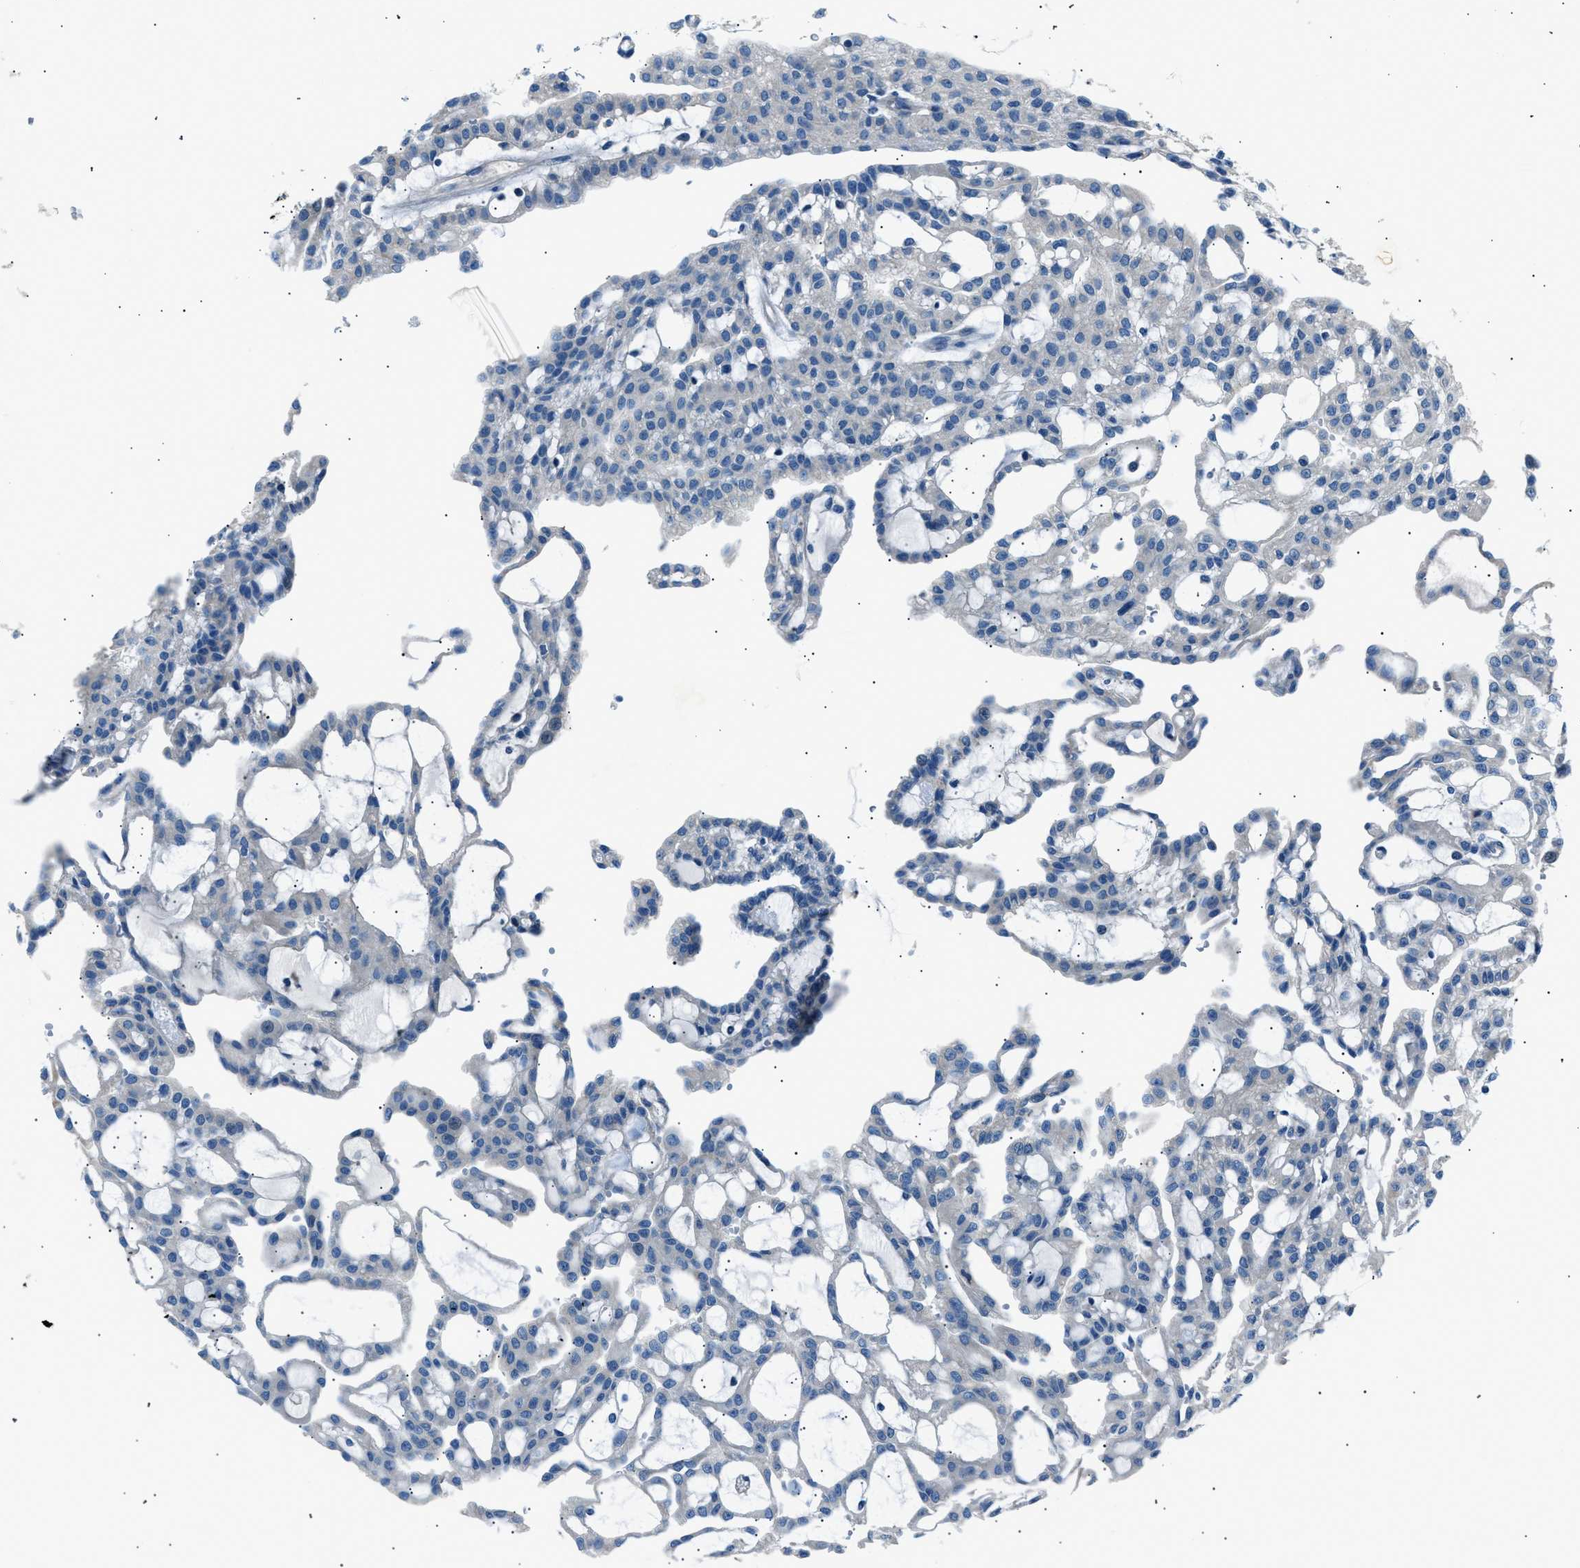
{"staining": {"intensity": "negative", "quantity": "none", "location": "none"}, "tissue": "renal cancer", "cell_type": "Tumor cells", "image_type": "cancer", "snomed": [{"axis": "morphology", "description": "Adenocarcinoma, NOS"}, {"axis": "topography", "description": "Kidney"}], "caption": "The photomicrograph exhibits no staining of tumor cells in renal cancer (adenocarcinoma).", "gene": "LRRC37B", "patient": {"sex": "male", "age": 63}}